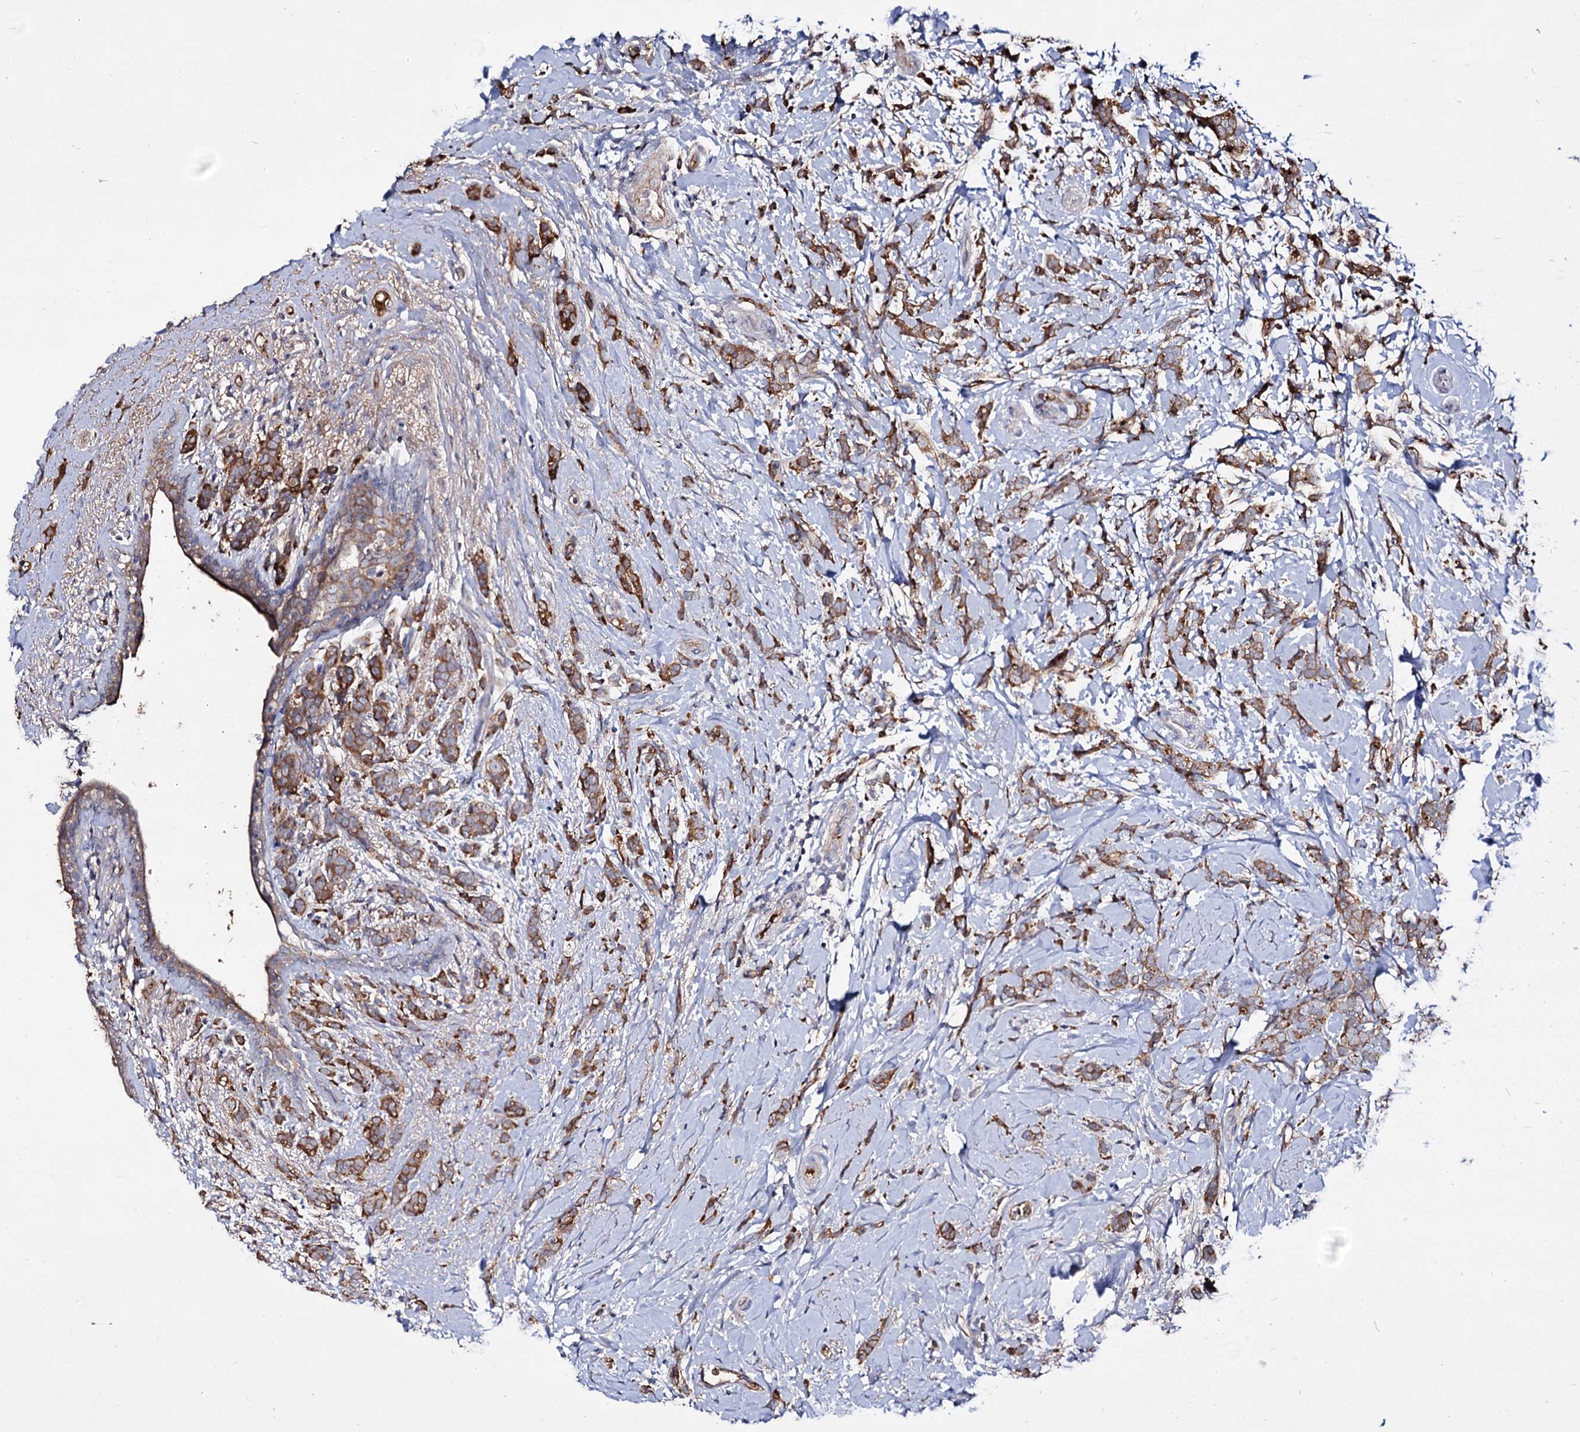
{"staining": {"intensity": "strong", "quantity": ">75%", "location": "cytoplasmic/membranous"}, "tissue": "breast cancer", "cell_type": "Tumor cells", "image_type": "cancer", "snomed": [{"axis": "morphology", "description": "Lobular carcinoma"}, {"axis": "topography", "description": "Breast"}], "caption": "The immunohistochemical stain shows strong cytoplasmic/membranous expression in tumor cells of breast cancer (lobular carcinoma) tissue.", "gene": "ARFIP2", "patient": {"sex": "female", "age": 58}}